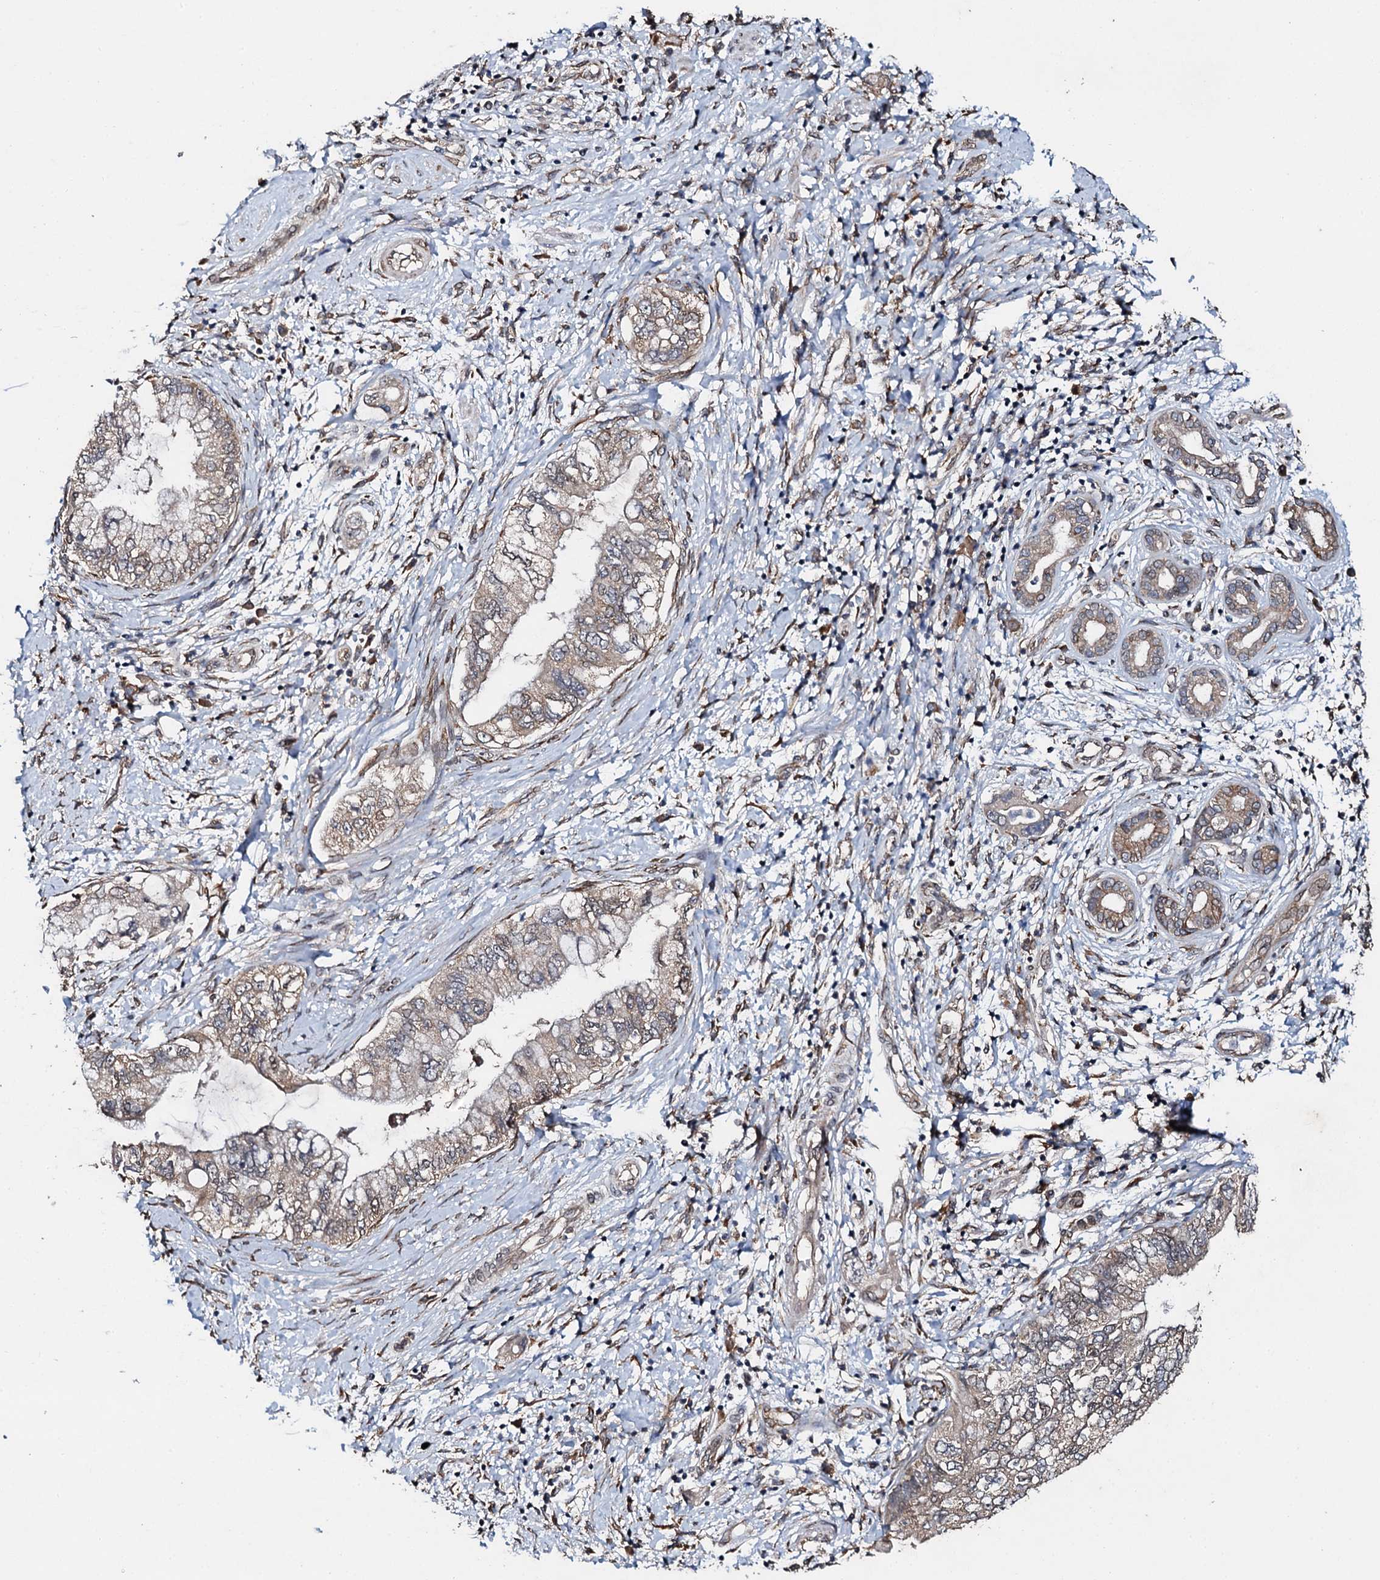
{"staining": {"intensity": "weak", "quantity": ">75%", "location": "cytoplasmic/membranous"}, "tissue": "pancreatic cancer", "cell_type": "Tumor cells", "image_type": "cancer", "snomed": [{"axis": "morphology", "description": "Adenocarcinoma, NOS"}, {"axis": "topography", "description": "Pancreas"}], "caption": "Brown immunohistochemical staining in human pancreatic adenocarcinoma displays weak cytoplasmic/membranous expression in approximately >75% of tumor cells.", "gene": "ADAMTS10", "patient": {"sex": "female", "age": 73}}